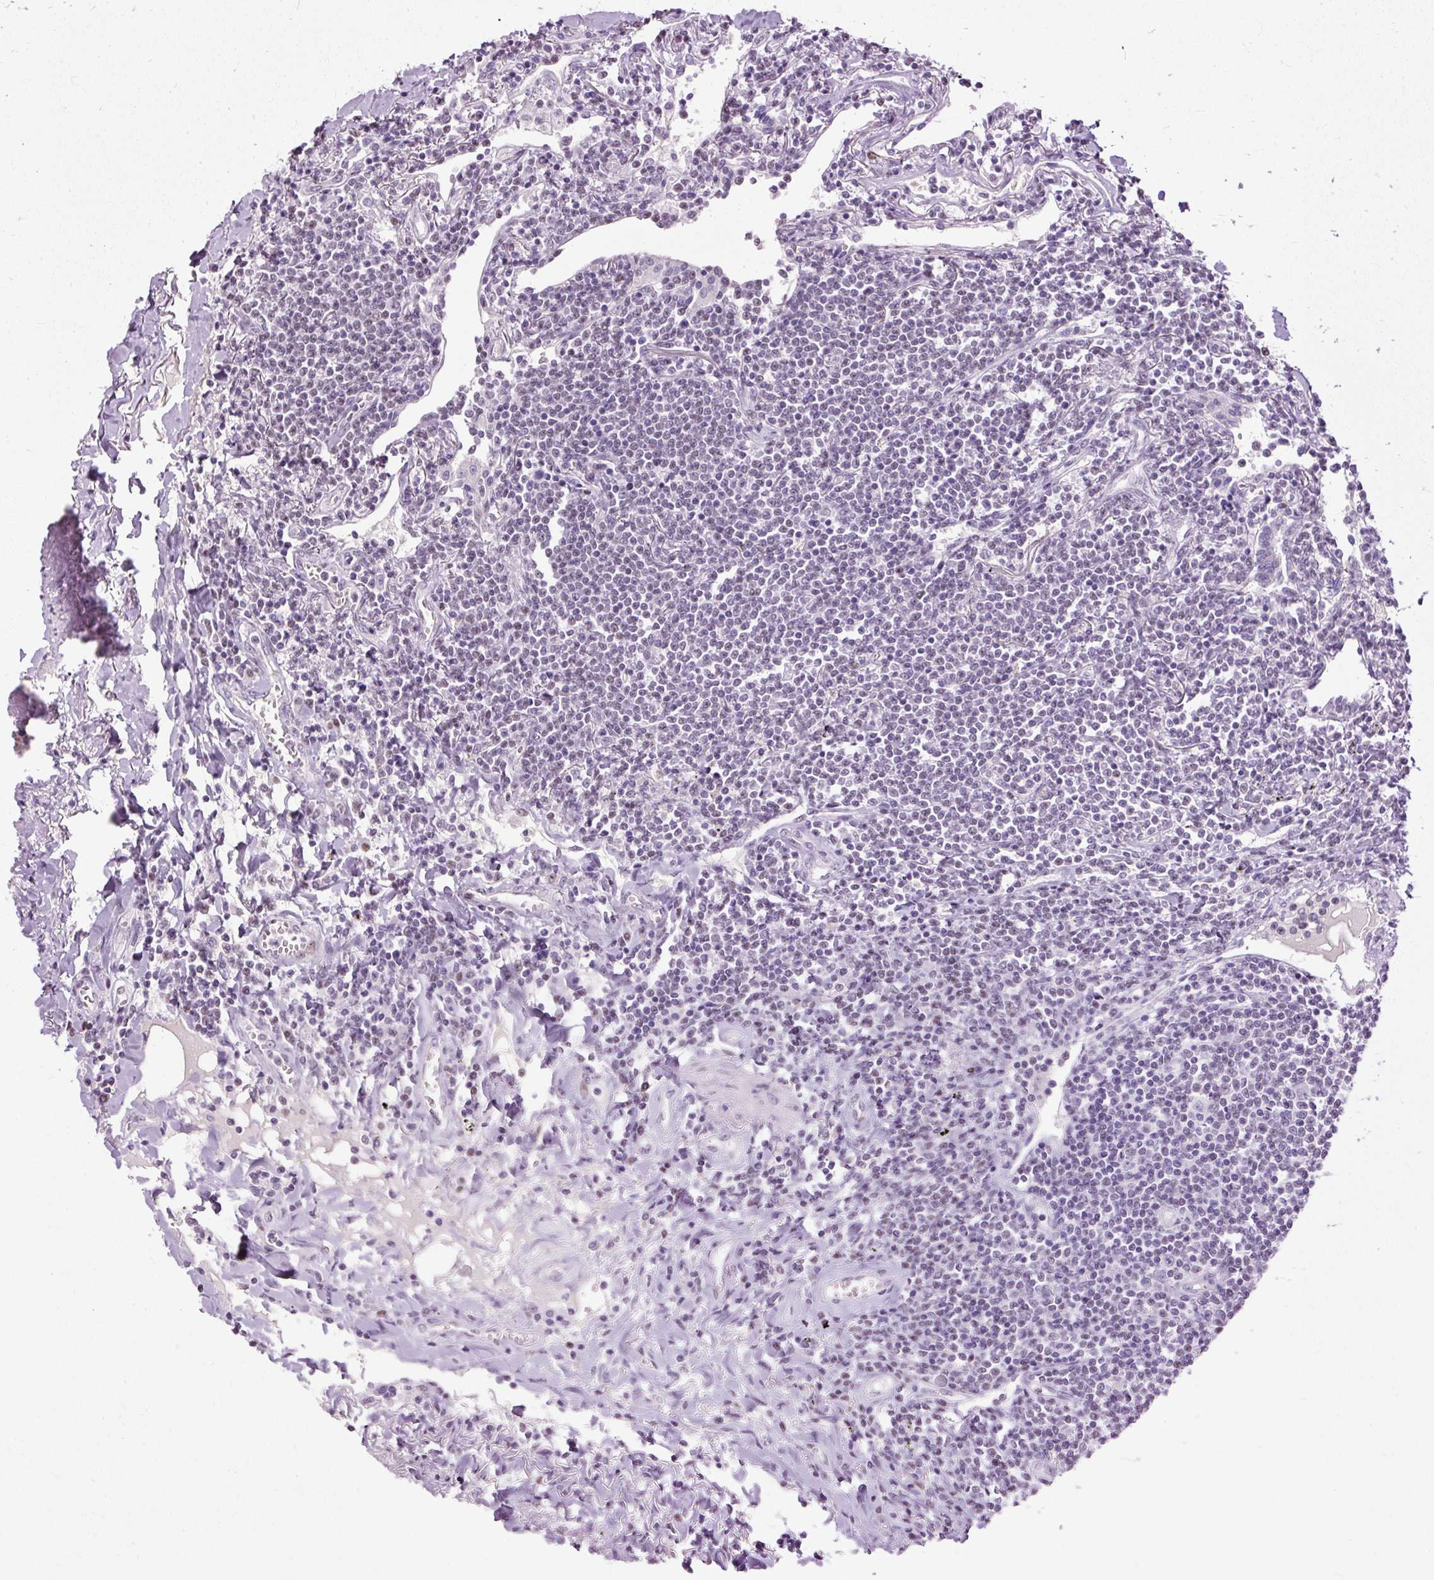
{"staining": {"intensity": "weak", "quantity": "25%-75%", "location": "nuclear"}, "tissue": "lymphoma", "cell_type": "Tumor cells", "image_type": "cancer", "snomed": [{"axis": "morphology", "description": "Malignant lymphoma, non-Hodgkin's type, Low grade"}, {"axis": "topography", "description": "Lung"}], "caption": "Approximately 25%-75% of tumor cells in lymphoma display weak nuclear protein staining as visualized by brown immunohistochemical staining.", "gene": "PDE6B", "patient": {"sex": "female", "age": 71}}